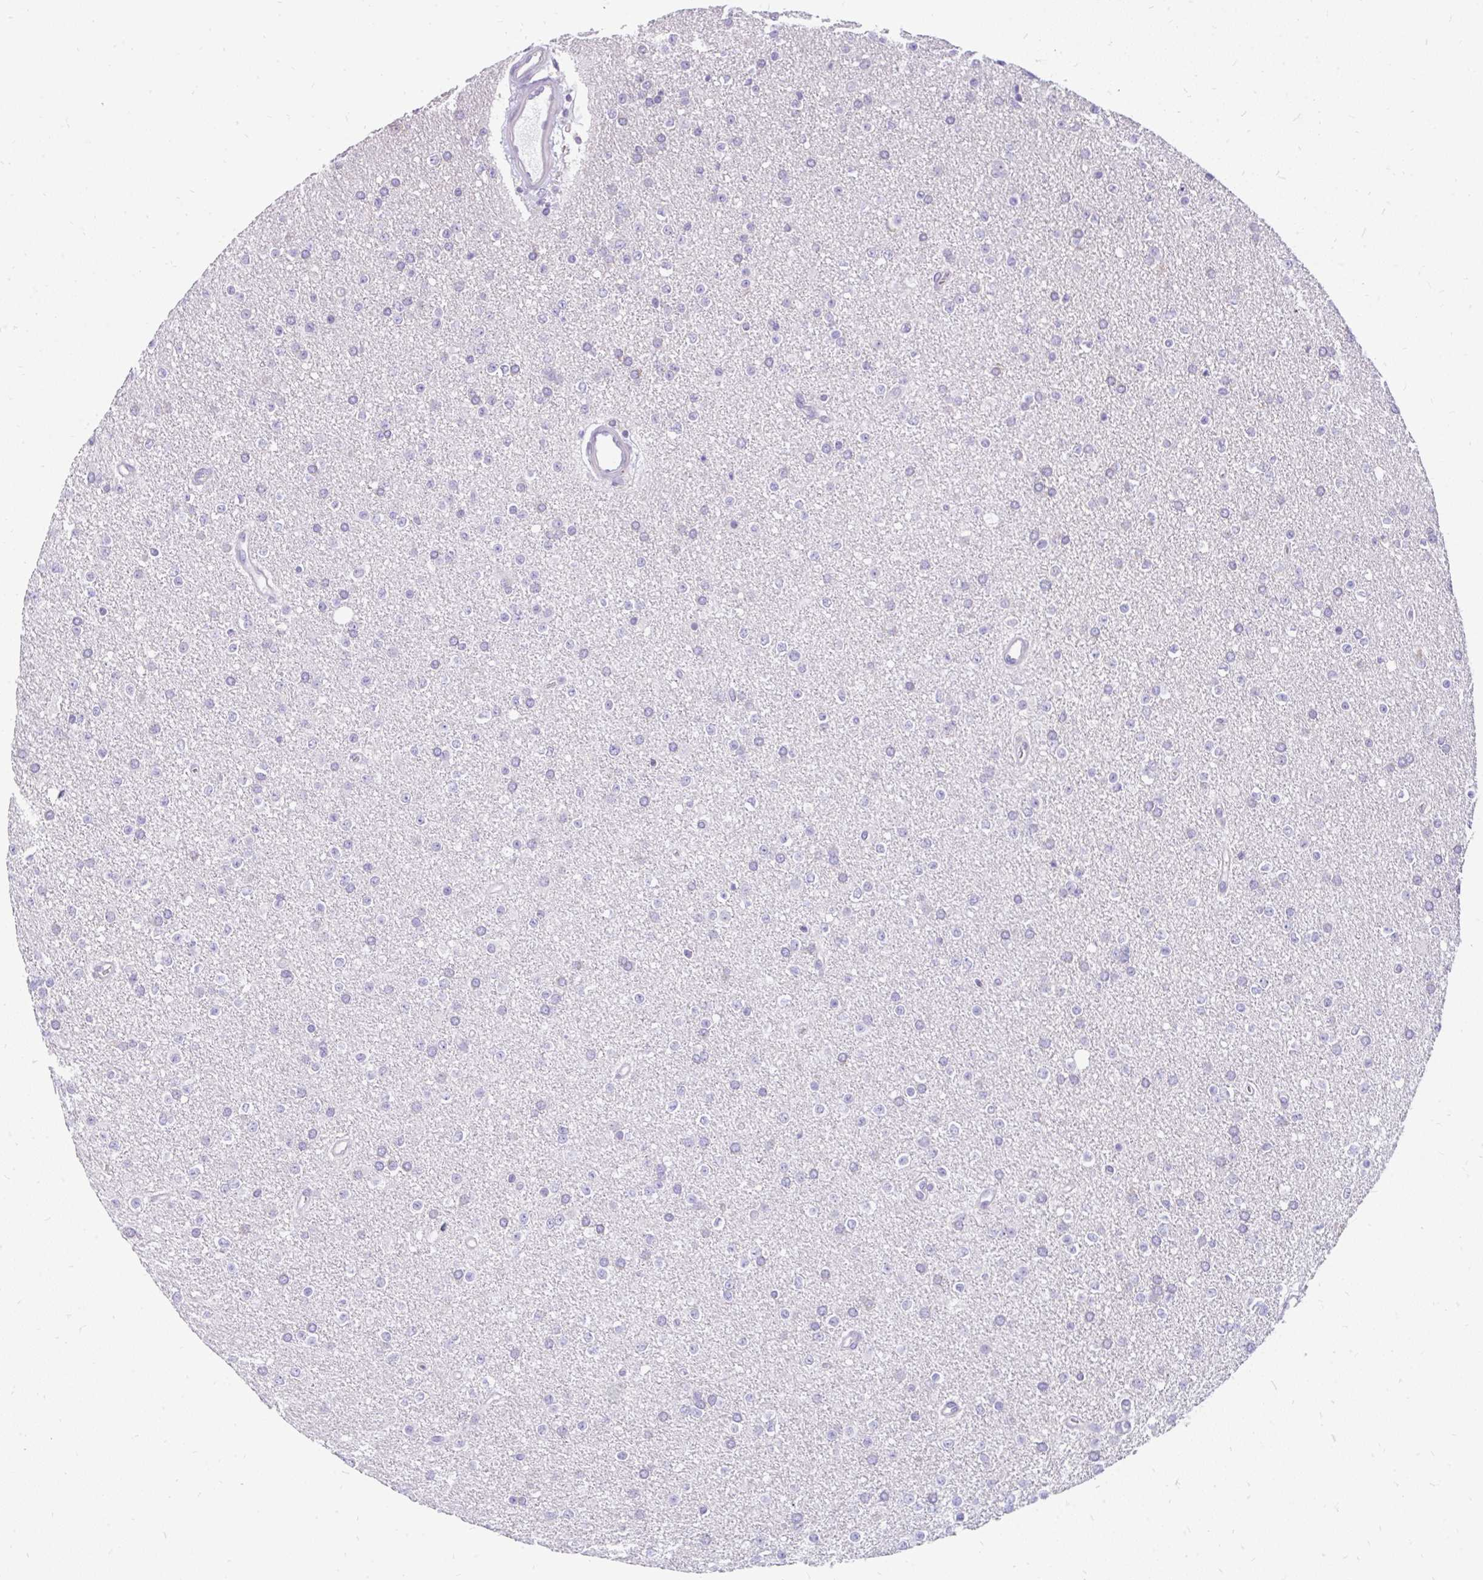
{"staining": {"intensity": "negative", "quantity": "none", "location": "none"}, "tissue": "glioma", "cell_type": "Tumor cells", "image_type": "cancer", "snomed": [{"axis": "morphology", "description": "Glioma, malignant, Low grade"}, {"axis": "topography", "description": "Brain"}], "caption": "The IHC histopathology image has no significant positivity in tumor cells of malignant low-grade glioma tissue. (Stains: DAB IHC with hematoxylin counter stain, Microscopy: brightfield microscopy at high magnification).", "gene": "INTS5", "patient": {"sex": "female", "age": 34}}